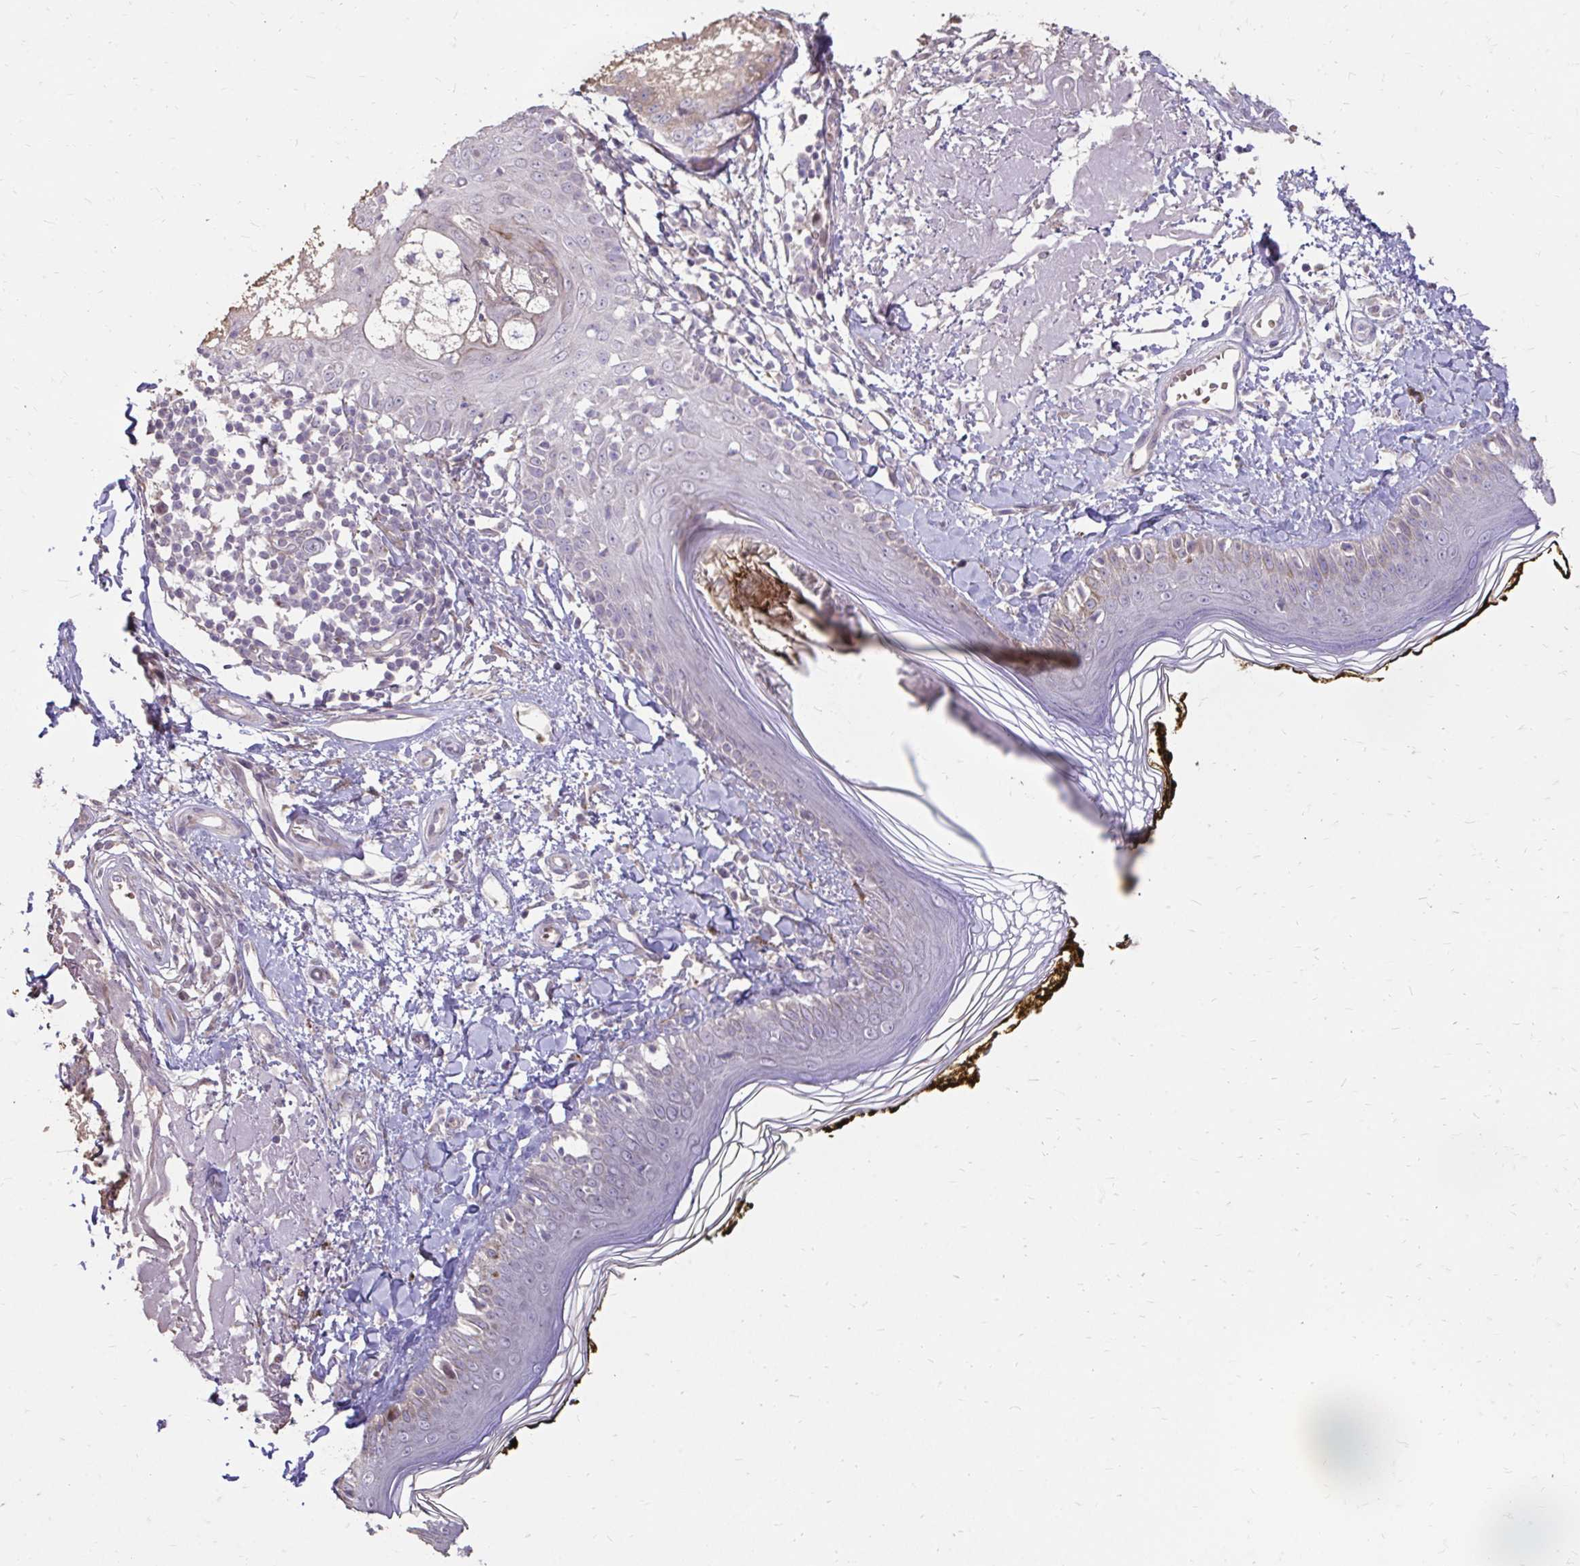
{"staining": {"intensity": "negative", "quantity": "none", "location": "none"}, "tissue": "skin", "cell_type": "Fibroblasts", "image_type": "normal", "snomed": [{"axis": "morphology", "description": "Normal tissue, NOS"}, {"axis": "topography", "description": "Skin"}], "caption": "A photomicrograph of skin stained for a protein displays no brown staining in fibroblasts. The staining was performed using DAB to visualize the protein expression in brown, while the nuclei were stained in blue with hematoxylin (Magnification: 20x).", "gene": "MYORG", "patient": {"sex": "male", "age": 76}}